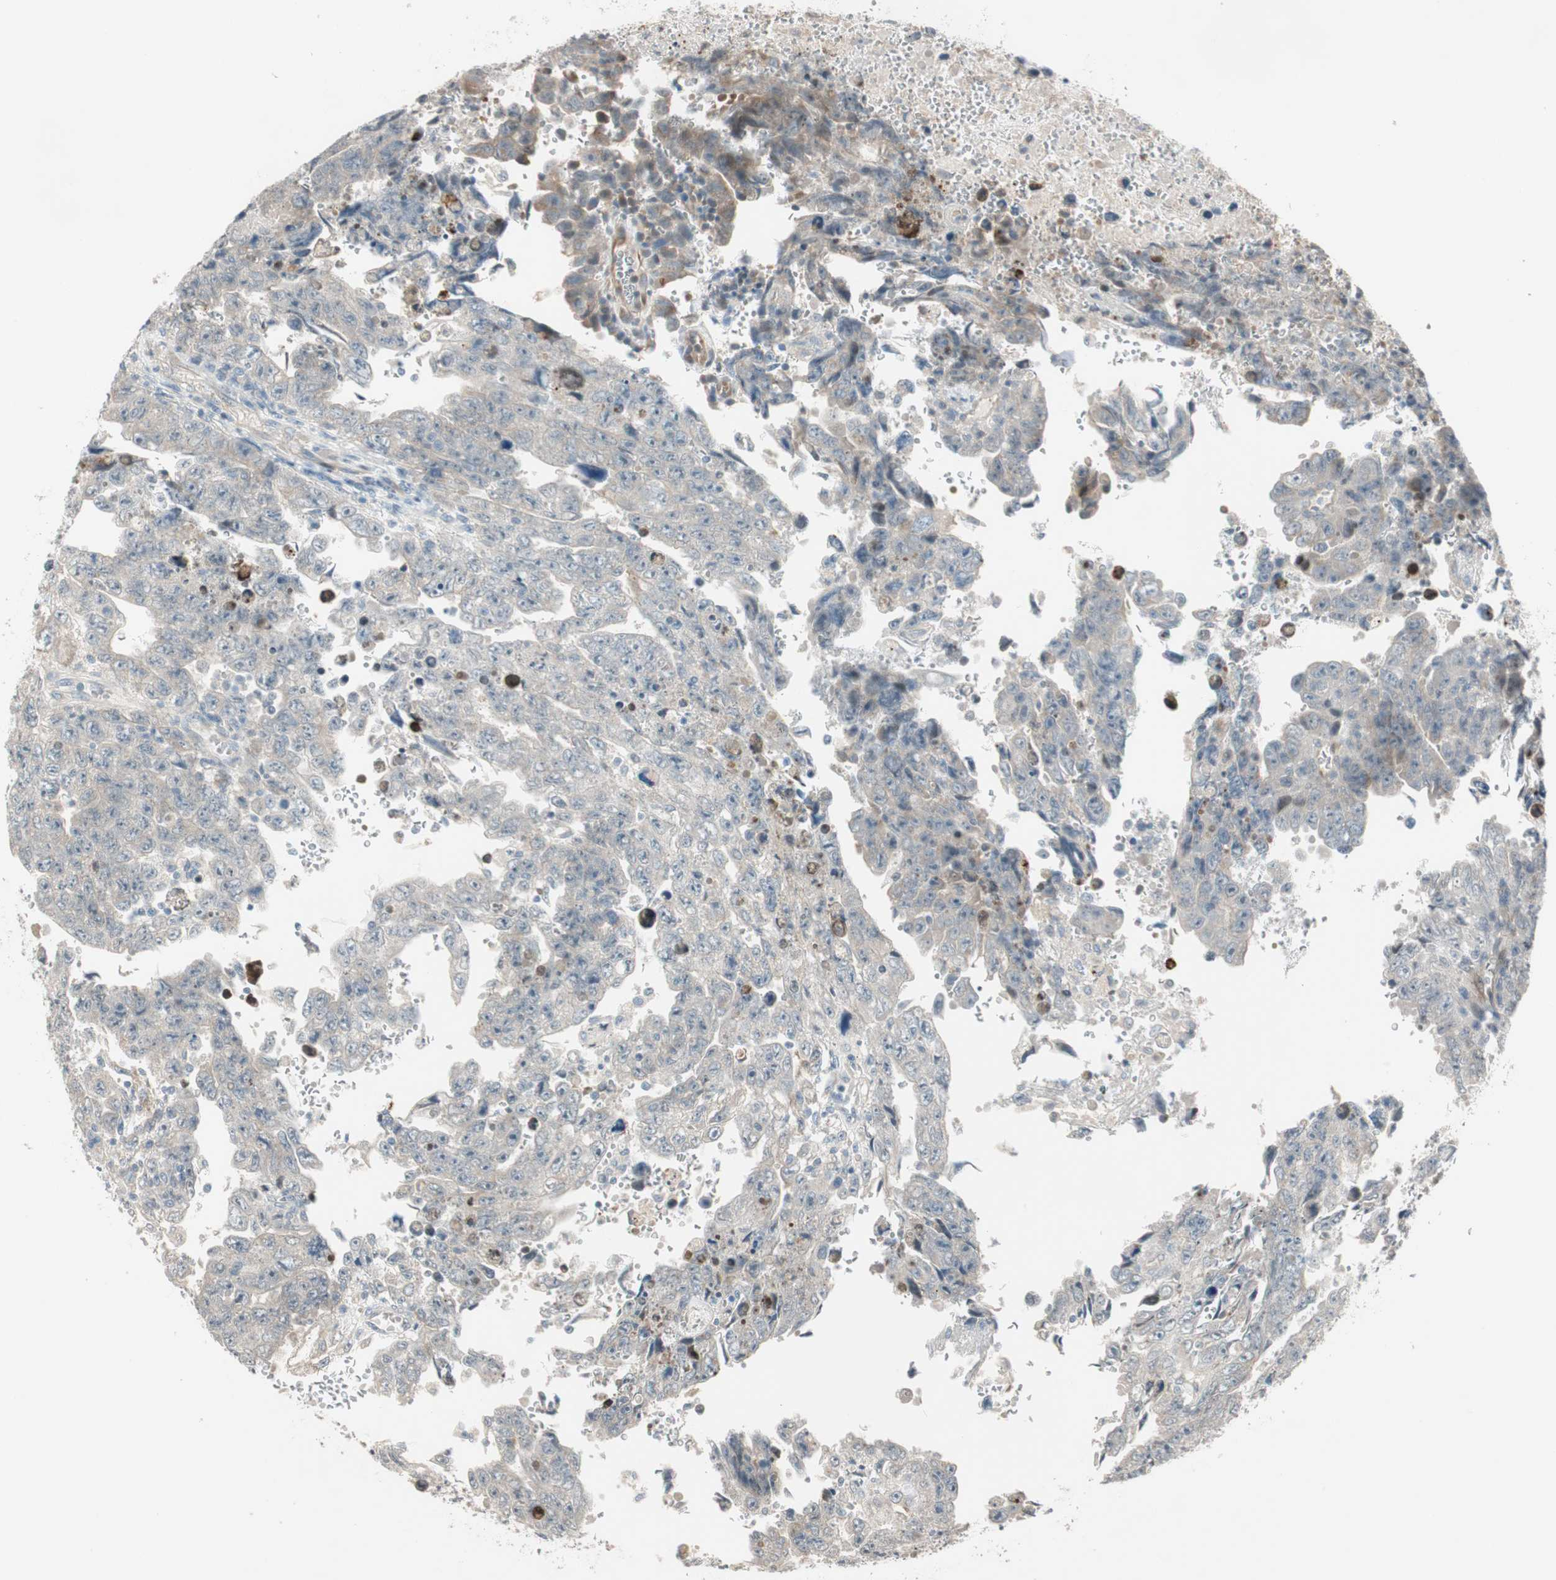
{"staining": {"intensity": "weak", "quantity": ">75%", "location": "cytoplasmic/membranous"}, "tissue": "testis cancer", "cell_type": "Tumor cells", "image_type": "cancer", "snomed": [{"axis": "morphology", "description": "Carcinoma, Embryonal, NOS"}, {"axis": "topography", "description": "Testis"}], "caption": "DAB immunohistochemical staining of embryonal carcinoma (testis) shows weak cytoplasmic/membranous protein positivity in about >75% of tumor cells. The protein is stained brown, and the nuclei are stained in blue (DAB (3,3'-diaminobenzidine) IHC with brightfield microscopy, high magnification).", "gene": "CGRRF1", "patient": {"sex": "male", "age": 28}}